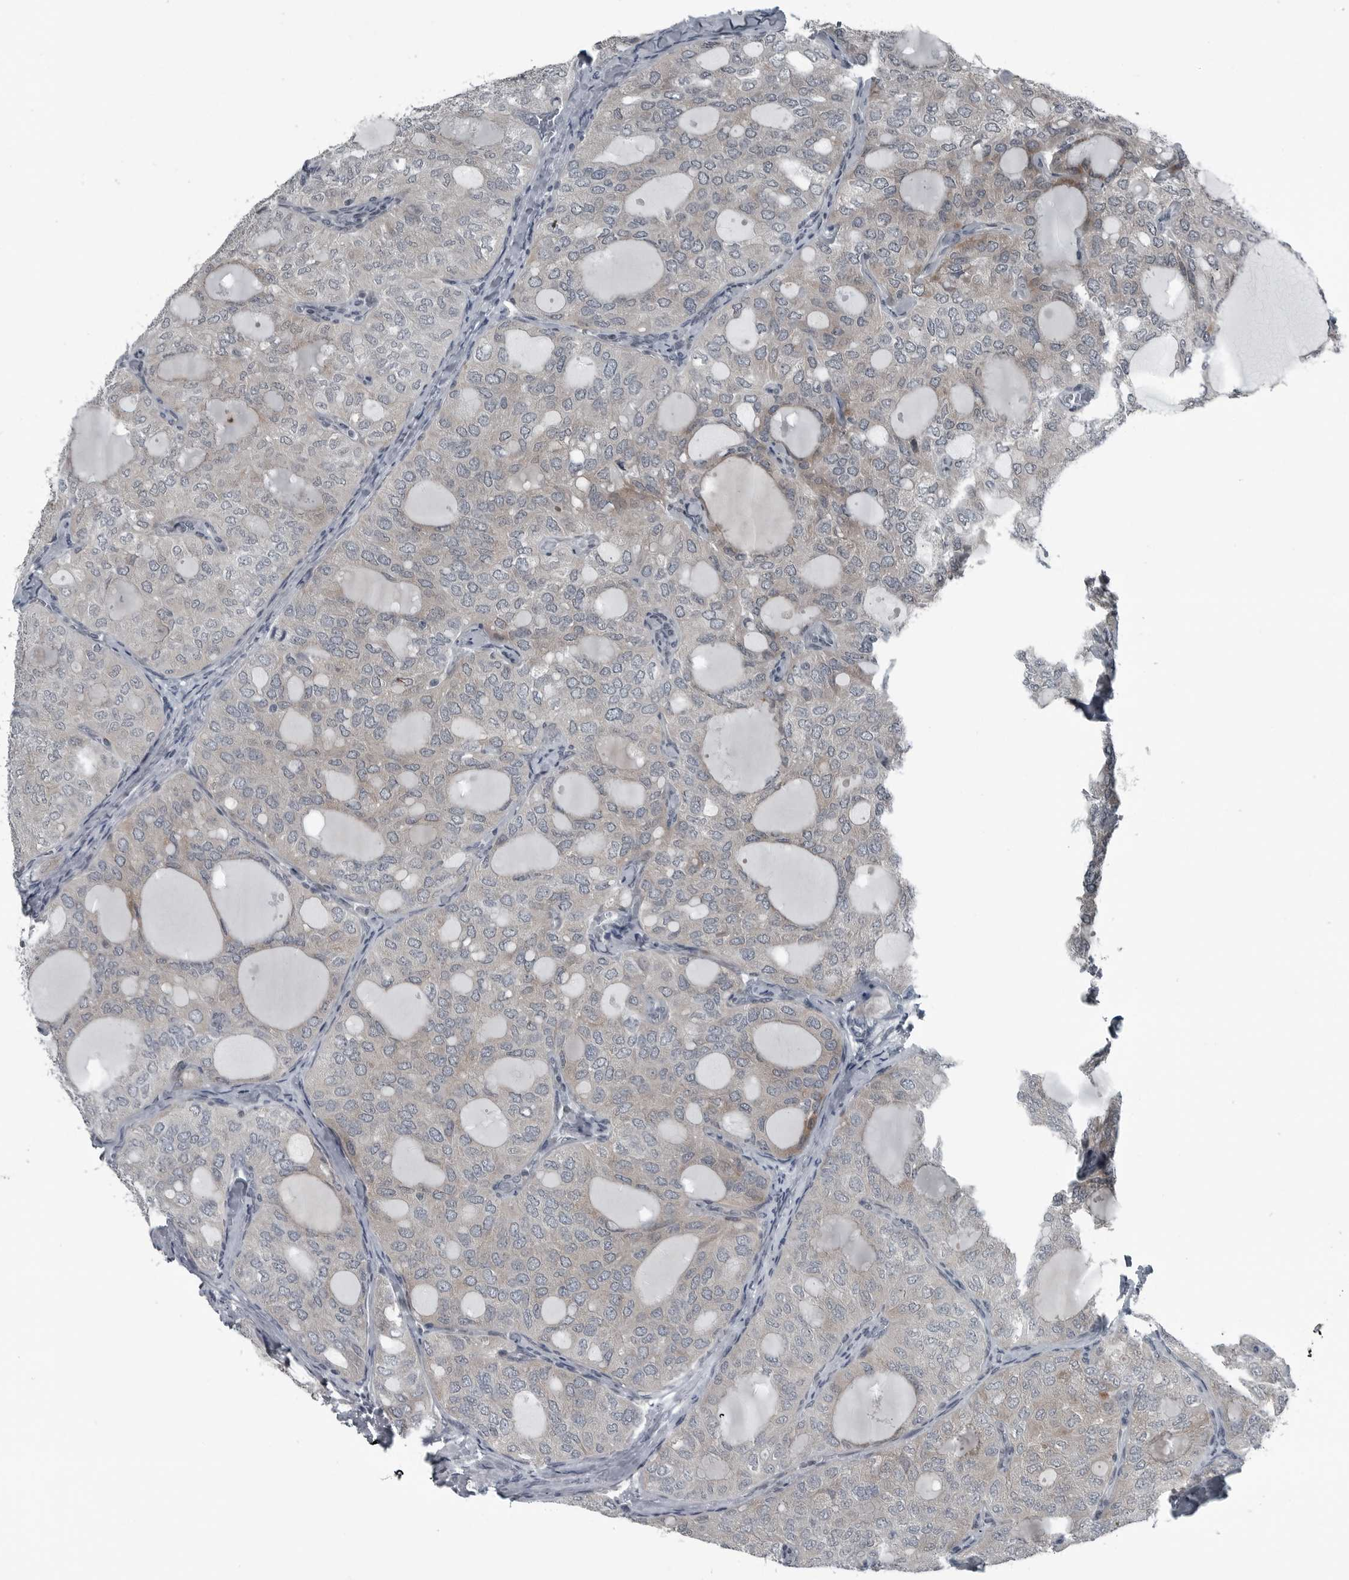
{"staining": {"intensity": "weak", "quantity": "<25%", "location": "cytoplasmic/membranous"}, "tissue": "thyroid cancer", "cell_type": "Tumor cells", "image_type": "cancer", "snomed": [{"axis": "morphology", "description": "Follicular adenoma carcinoma, NOS"}, {"axis": "topography", "description": "Thyroid gland"}], "caption": "A micrograph of human thyroid cancer is negative for staining in tumor cells.", "gene": "DNAAF11", "patient": {"sex": "male", "age": 75}}